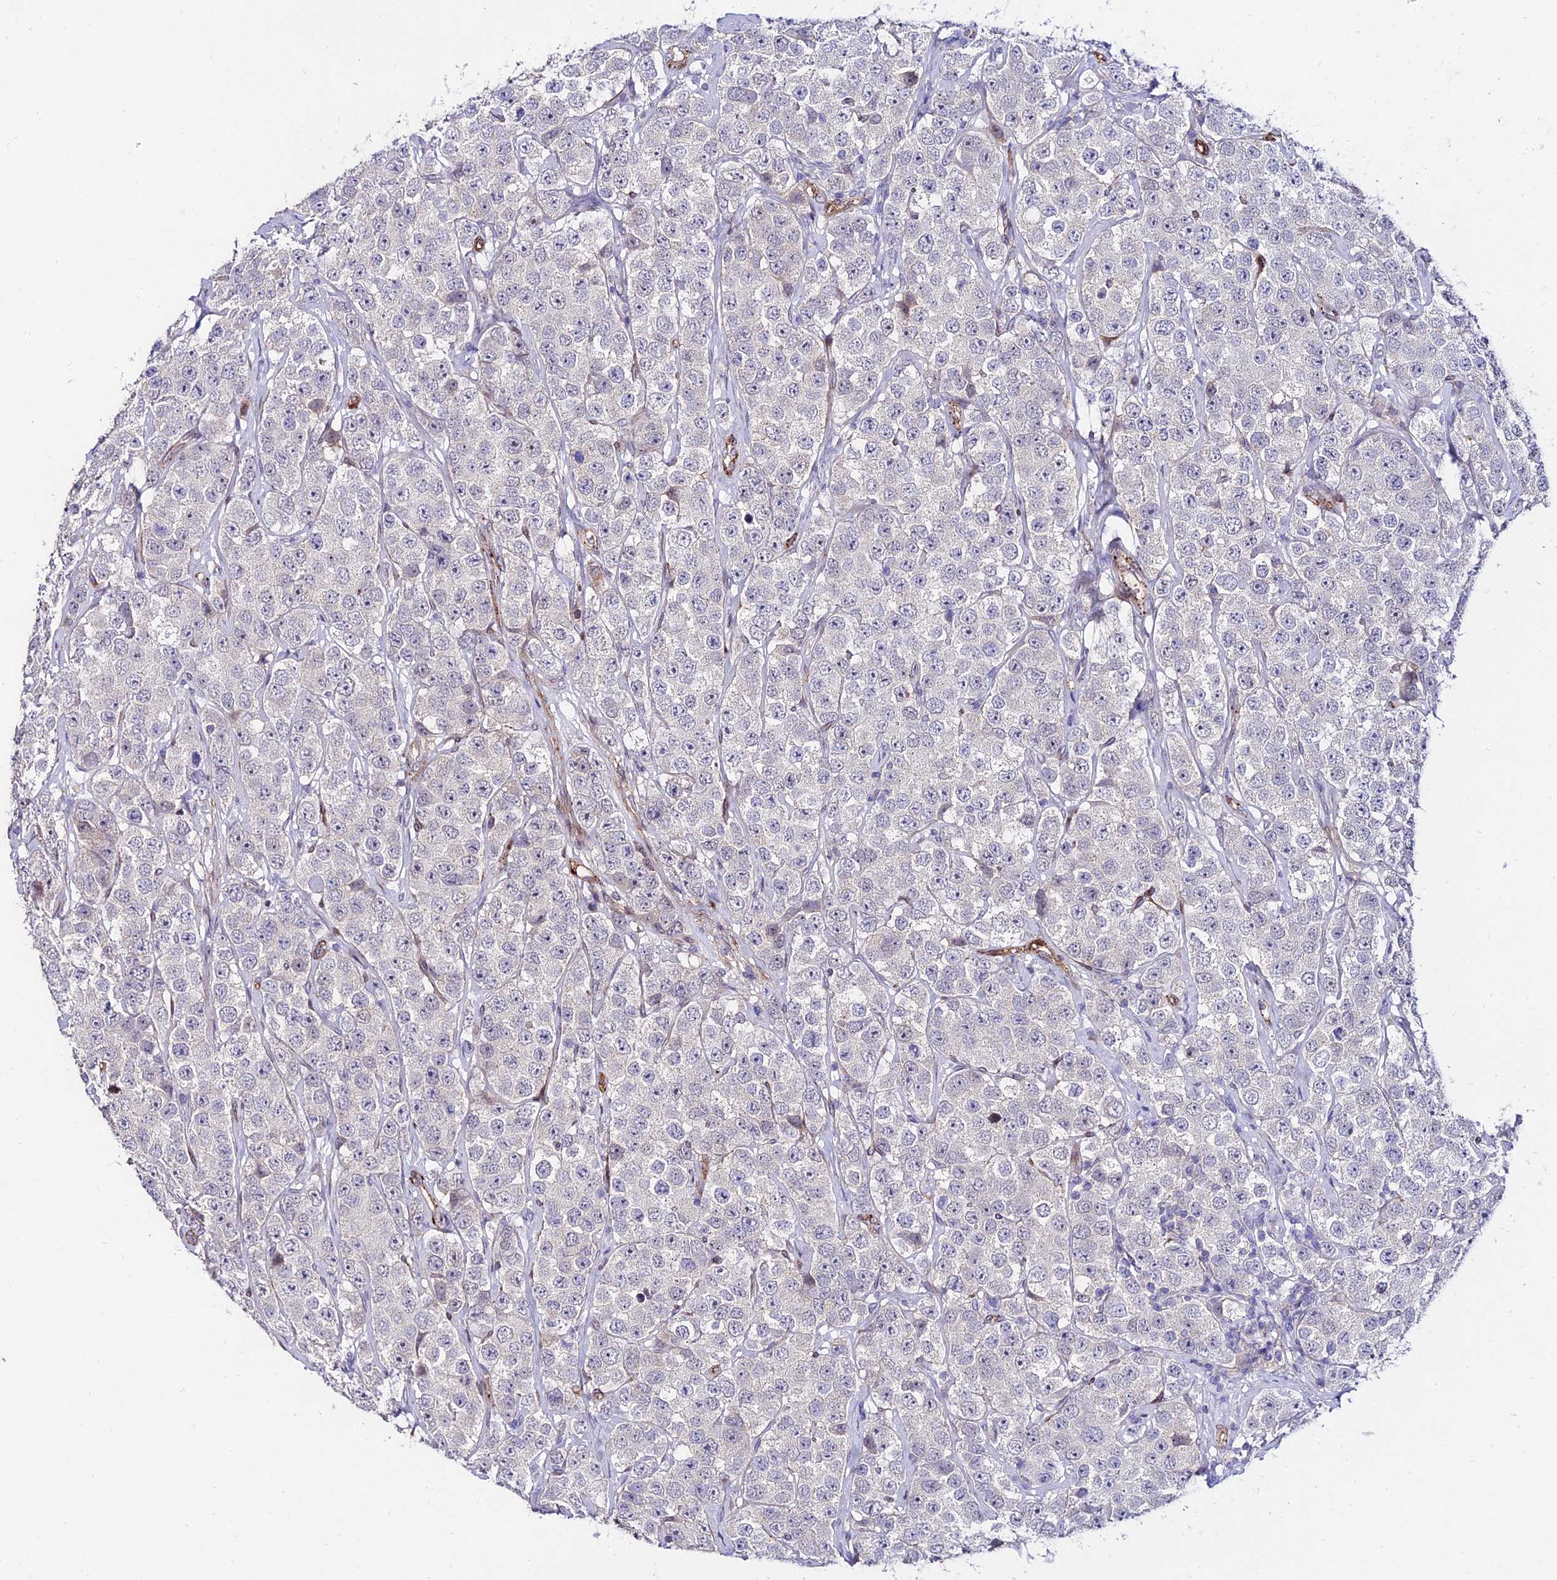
{"staining": {"intensity": "negative", "quantity": "none", "location": "none"}, "tissue": "testis cancer", "cell_type": "Tumor cells", "image_type": "cancer", "snomed": [{"axis": "morphology", "description": "Seminoma, NOS"}, {"axis": "topography", "description": "Testis"}], "caption": "Seminoma (testis) stained for a protein using IHC shows no positivity tumor cells.", "gene": "ALDH3B2", "patient": {"sex": "male", "age": 28}}